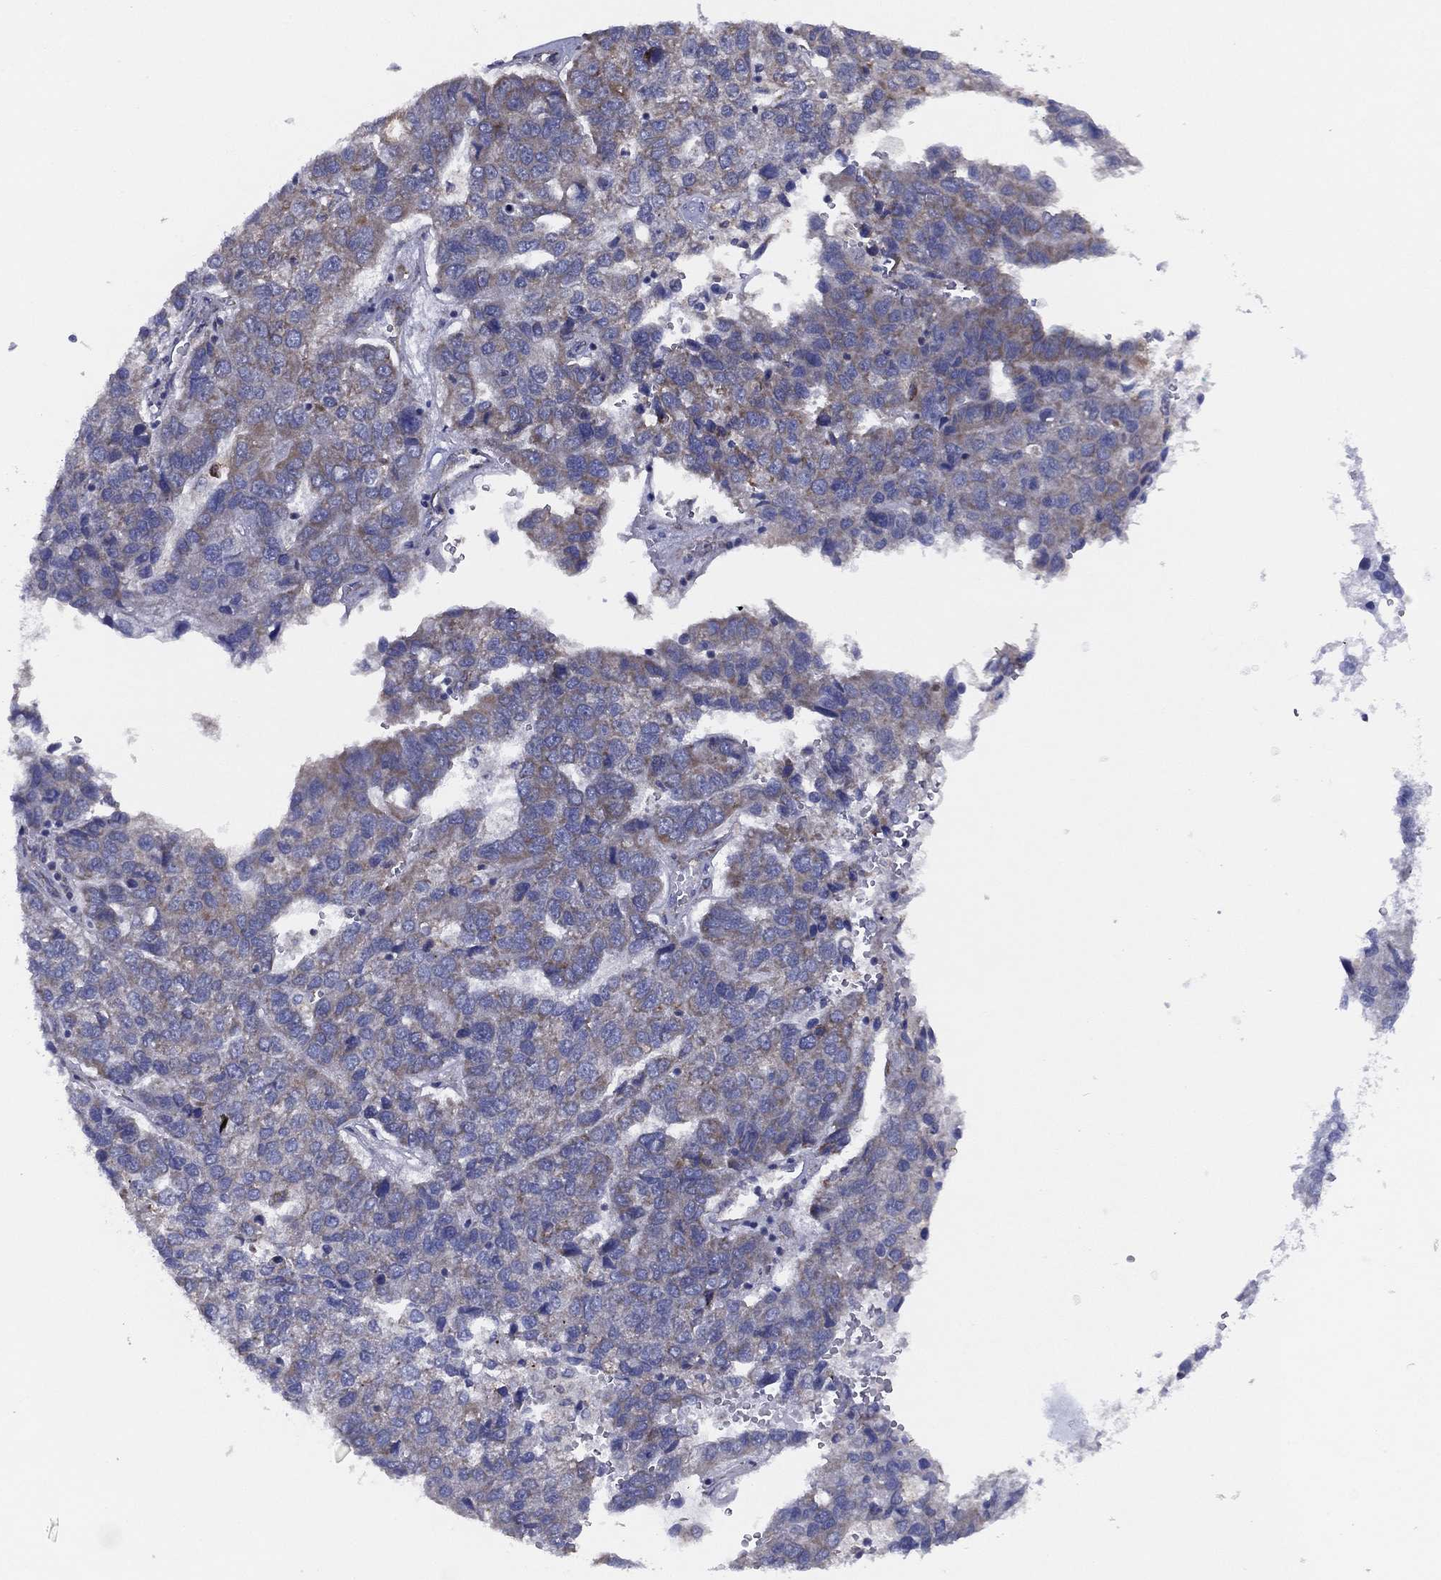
{"staining": {"intensity": "negative", "quantity": "none", "location": "none"}, "tissue": "pancreatic cancer", "cell_type": "Tumor cells", "image_type": "cancer", "snomed": [{"axis": "morphology", "description": "Adenocarcinoma, NOS"}, {"axis": "topography", "description": "Pancreas"}], "caption": "A photomicrograph of human pancreatic cancer is negative for staining in tumor cells.", "gene": "ZNF223", "patient": {"sex": "female", "age": 61}}